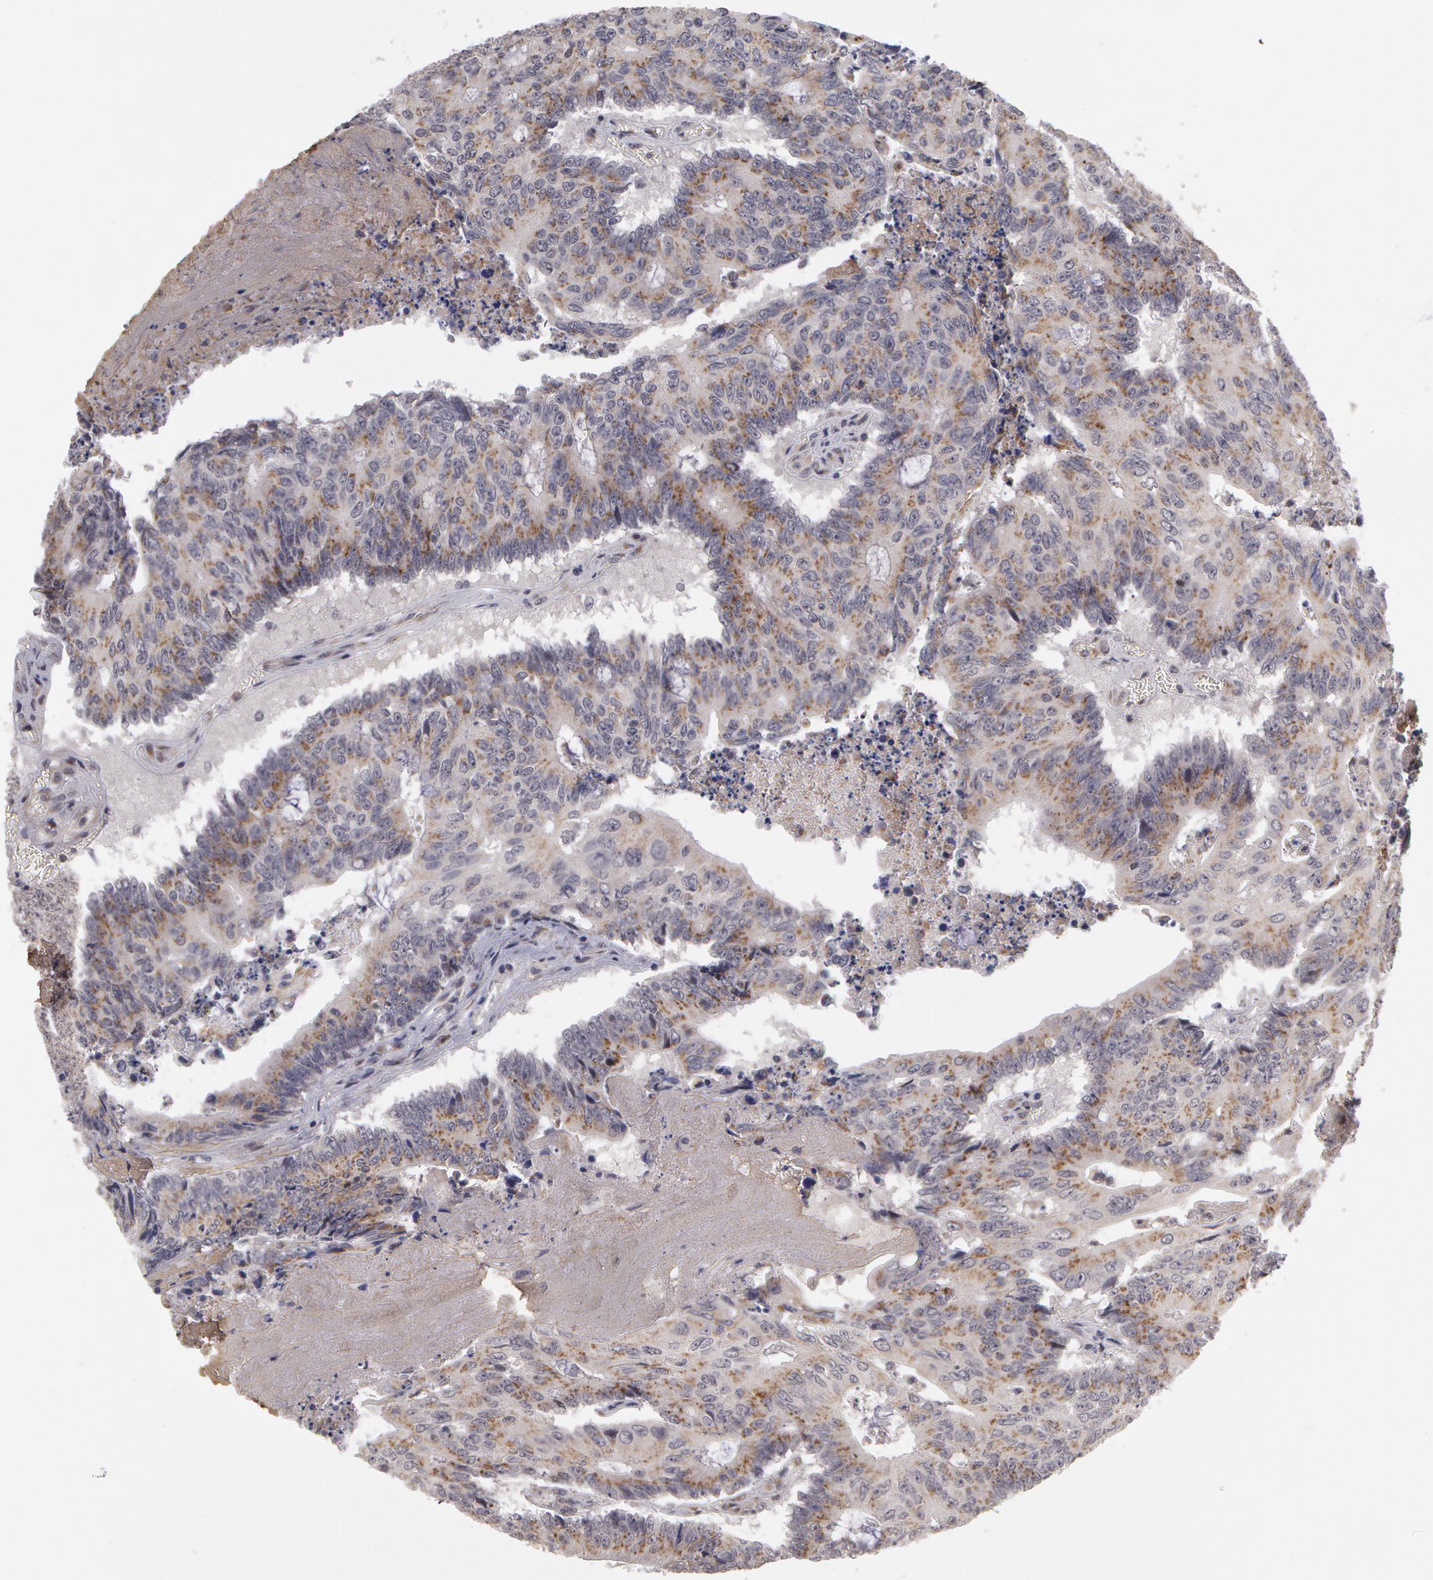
{"staining": {"intensity": "negative", "quantity": "none", "location": "none"}, "tissue": "colorectal cancer", "cell_type": "Tumor cells", "image_type": "cancer", "snomed": [{"axis": "morphology", "description": "Adenocarcinoma, NOS"}, {"axis": "topography", "description": "Colon"}], "caption": "The image reveals no staining of tumor cells in colorectal adenocarcinoma. The staining was performed using DAB to visualize the protein expression in brown, while the nuclei were stained in blue with hematoxylin (Magnification: 20x).", "gene": "STX5", "patient": {"sex": "male", "age": 65}}